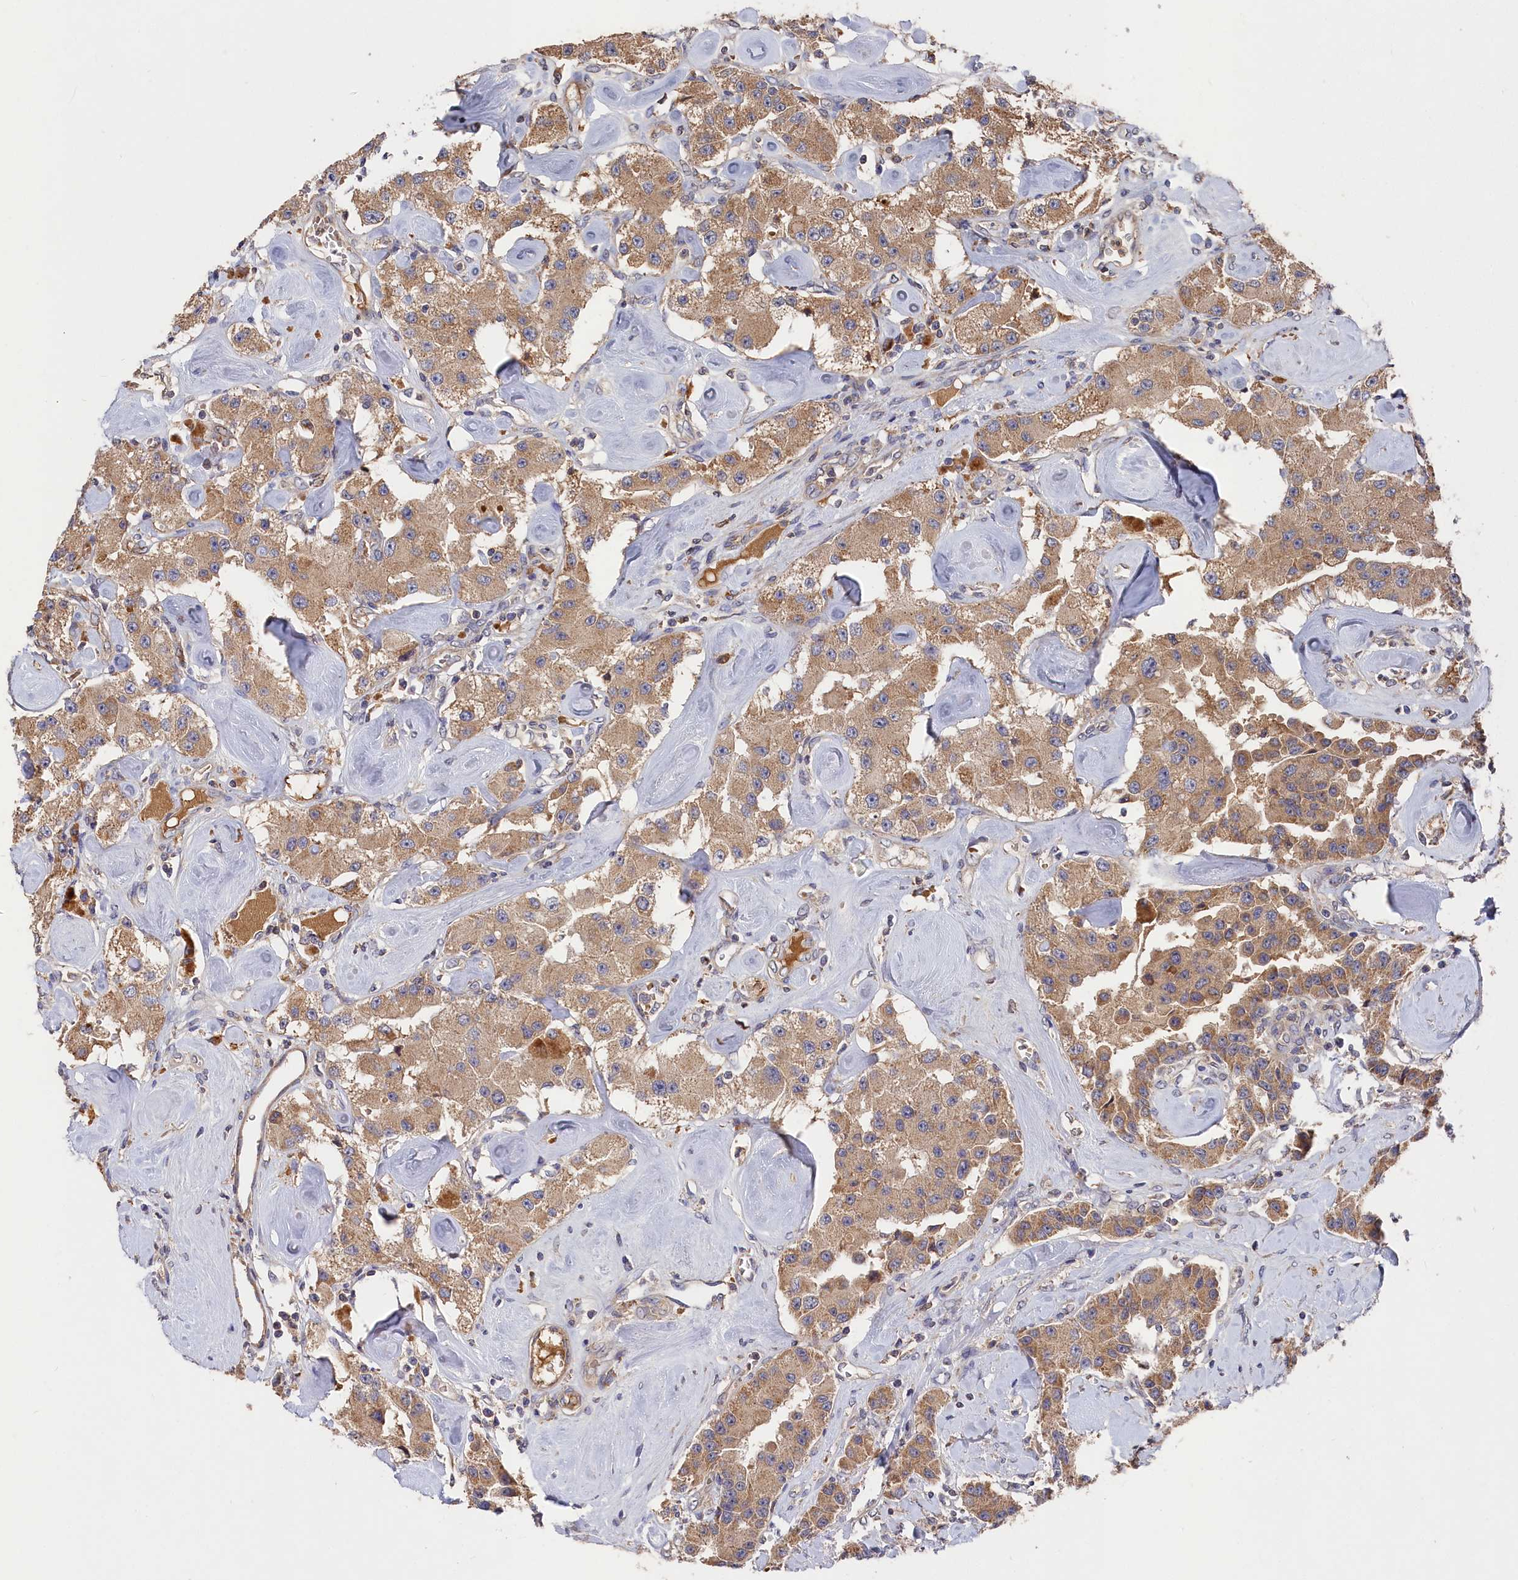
{"staining": {"intensity": "weak", "quantity": ">75%", "location": "cytoplasmic/membranous"}, "tissue": "carcinoid", "cell_type": "Tumor cells", "image_type": "cancer", "snomed": [{"axis": "morphology", "description": "Carcinoid, malignant, NOS"}, {"axis": "topography", "description": "Pancreas"}], "caption": "High-magnification brightfield microscopy of carcinoid stained with DAB (brown) and counterstained with hematoxylin (blue). tumor cells exhibit weak cytoplasmic/membranous positivity is appreciated in approximately>75% of cells.", "gene": "DHRS11", "patient": {"sex": "male", "age": 41}}